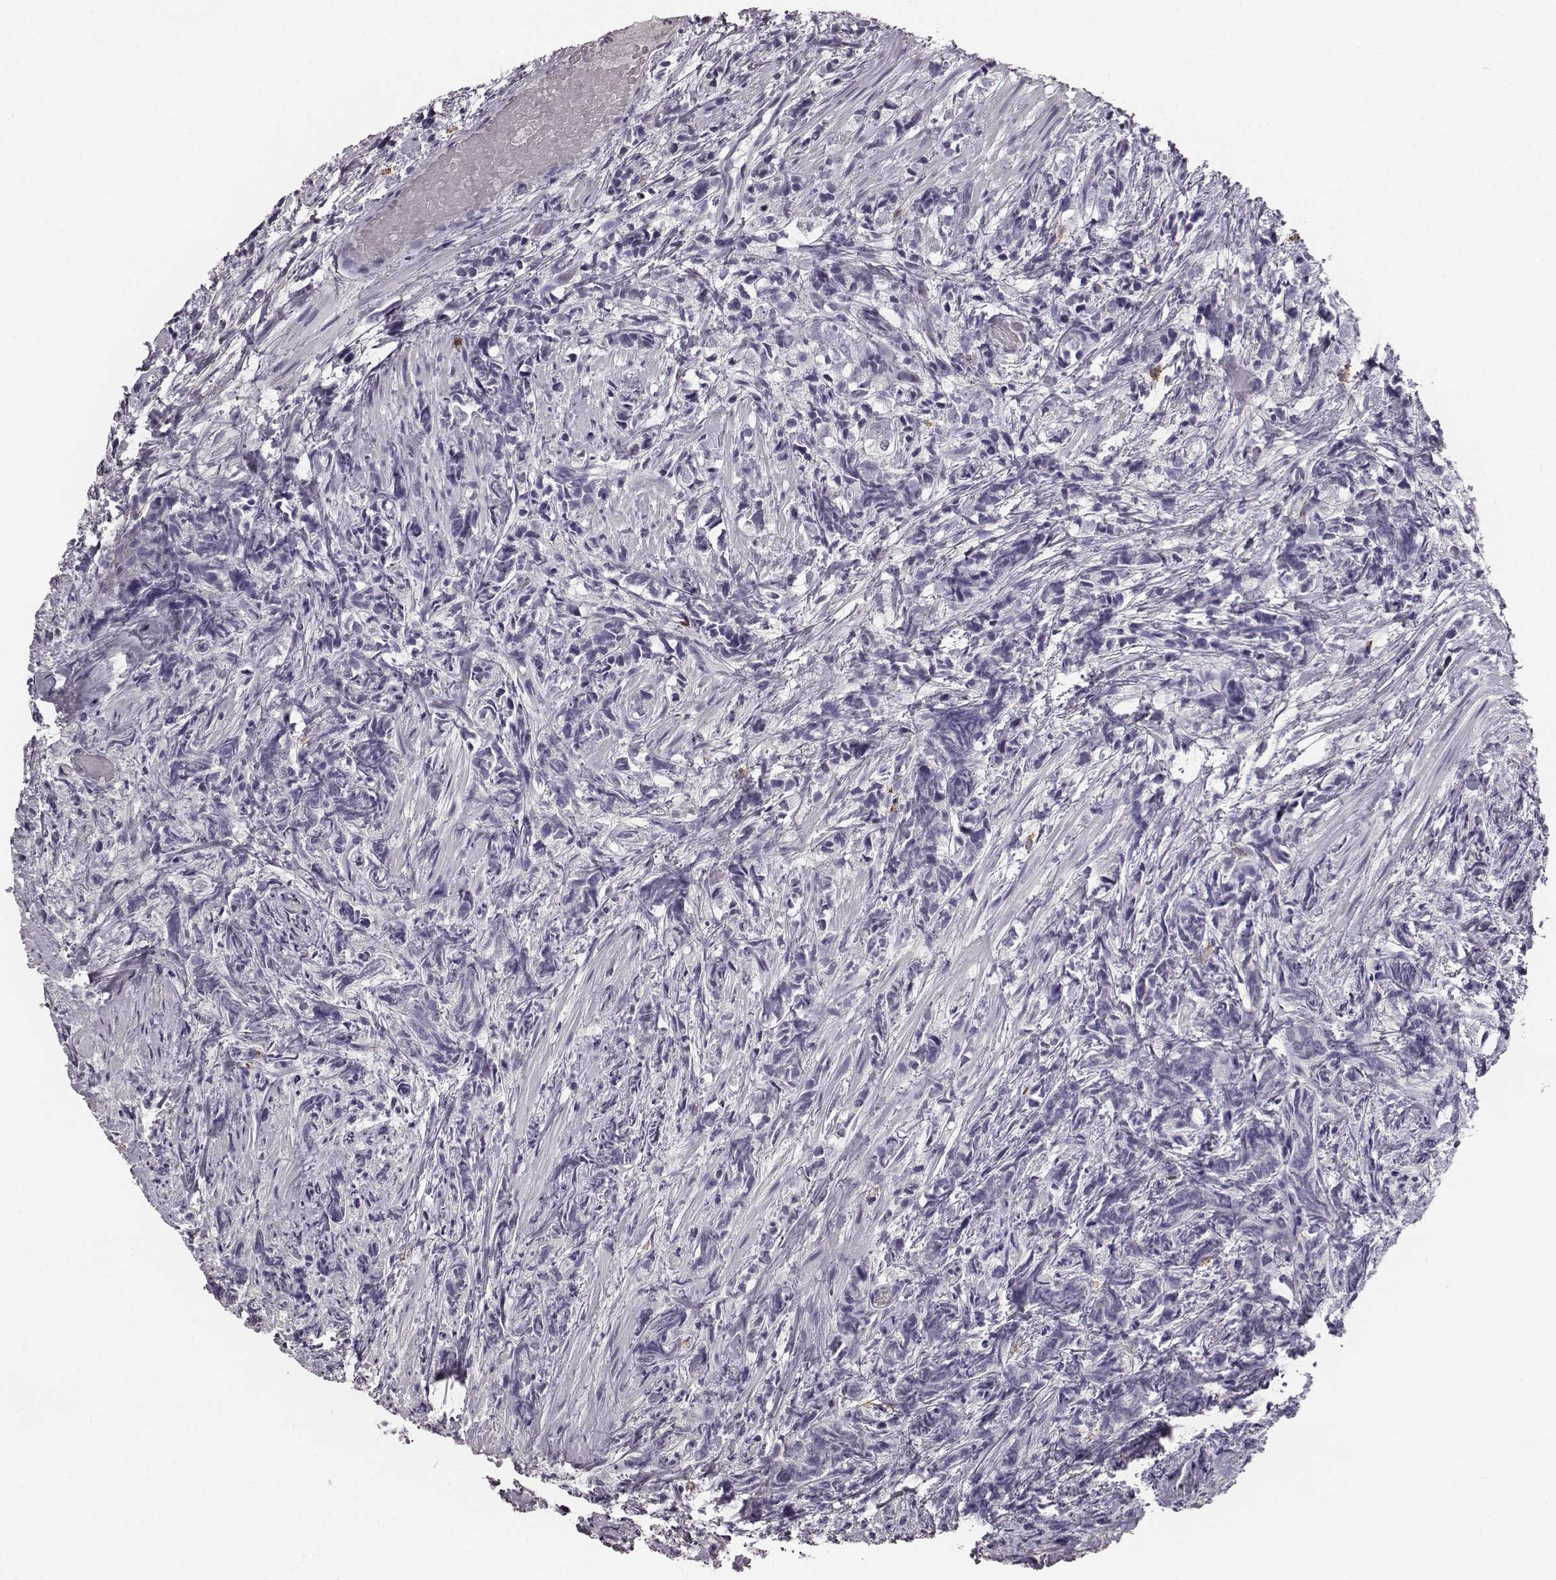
{"staining": {"intensity": "negative", "quantity": "none", "location": "none"}, "tissue": "prostate cancer", "cell_type": "Tumor cells", "image_type": "cancer", "snomed": [{"axis": "morphology", "description": "Adenocarcinoma, High grade"}, {"axis": "topography", "description": "Prostate"}], "caption": "Immunohistochemical staining of prostate high-grade adenocarcinoma demonstrates no significant expression in tumor cells.", "gene": "NPTXR", "patient": {"sex": "male", "age": 53}}